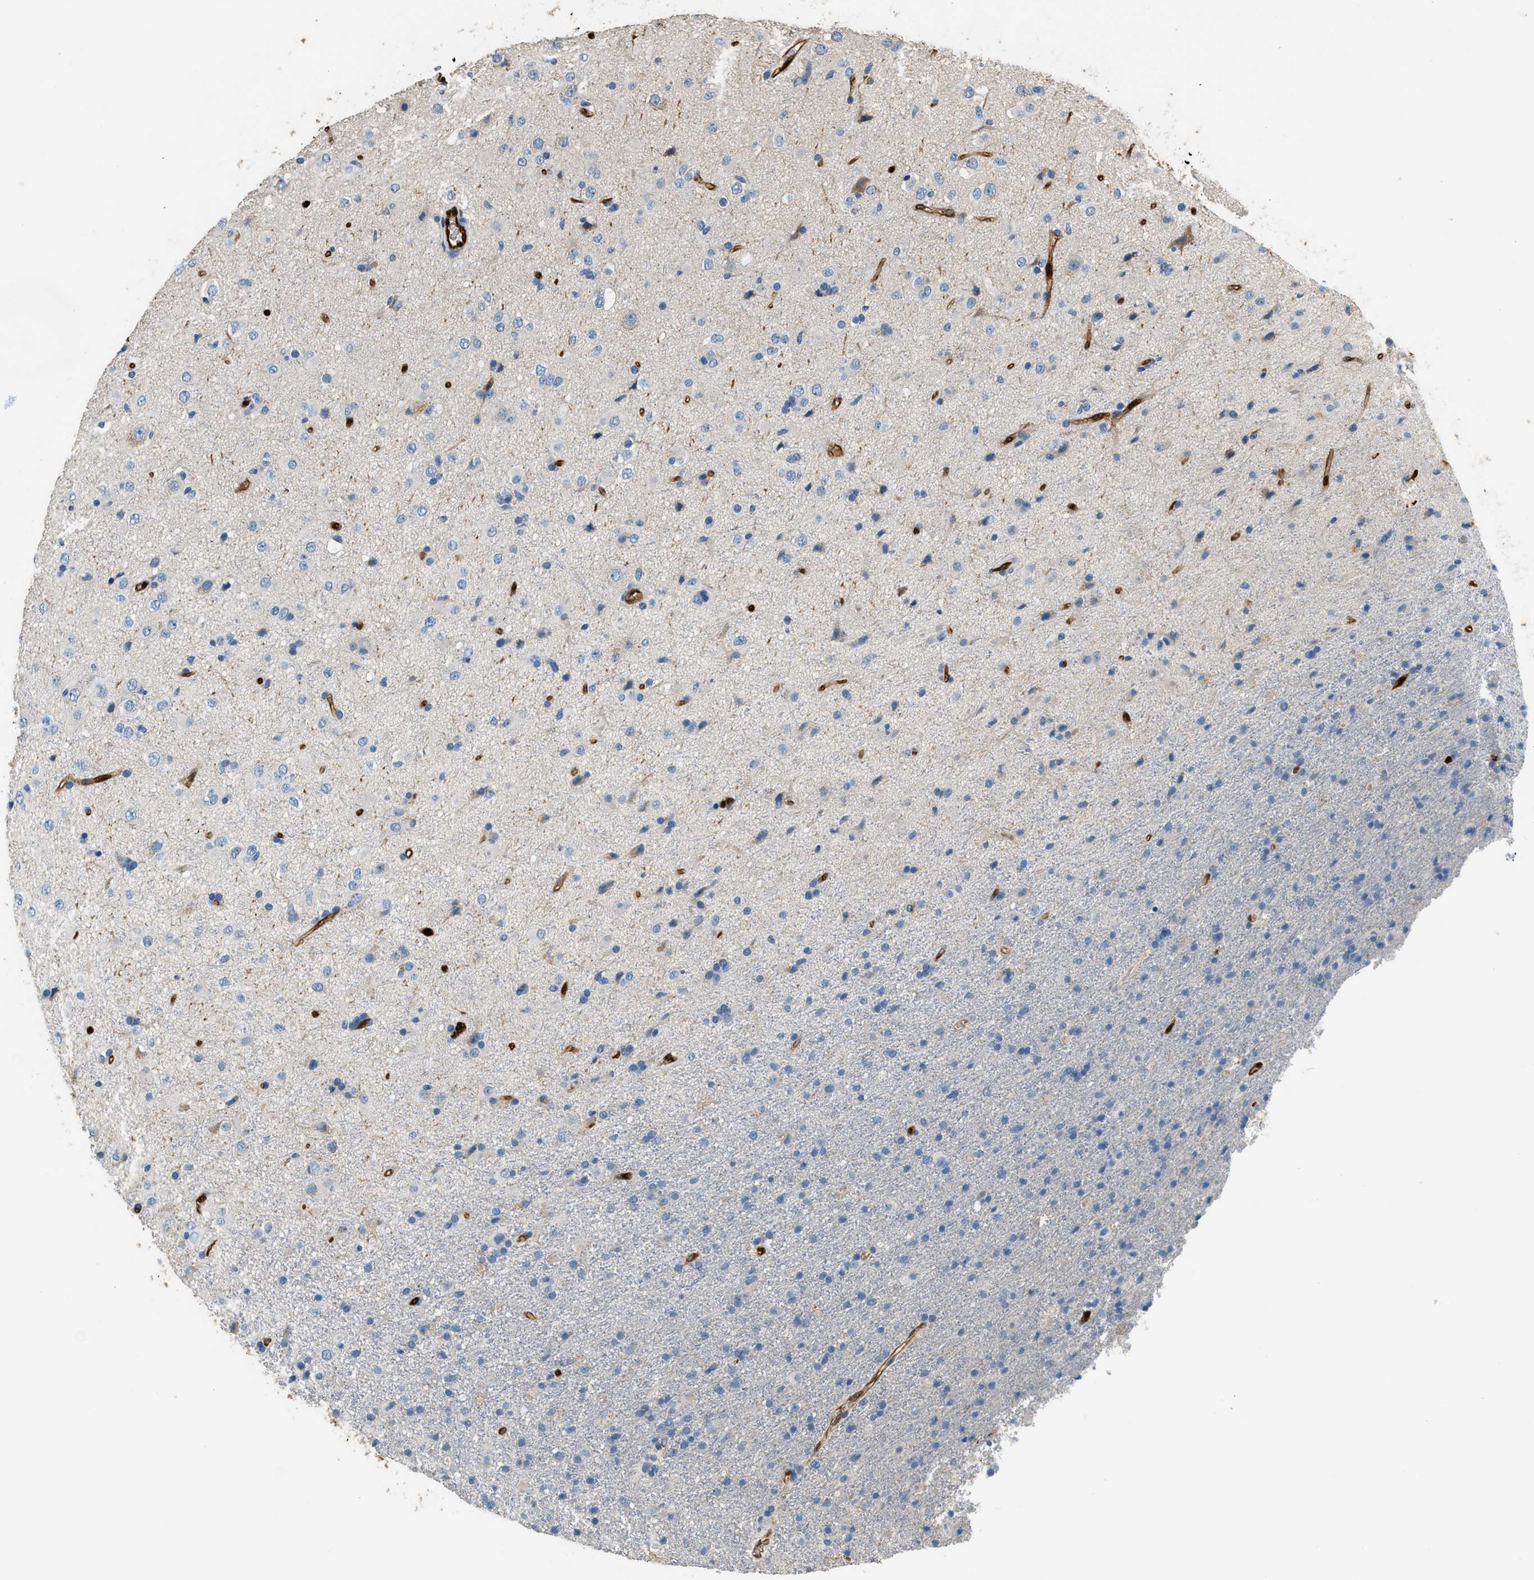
{"staining": {"intensity": "negative", "quantity": "none", "location": "none"}, "tissue": "glioma", "cell_type": "Tumor cells", "image_type": "cancer", "snomed": [{"axis": "morphology", "description": "Glioma, malignant, Low grade"}, {"axis": "topography", "description": "Brain"}], "caption": "Immunohistochemical staining of glioma shows no significant staining in tumor cells.", "gene": "ANXA3", "patient": {"sex": "male", "age": 65}}